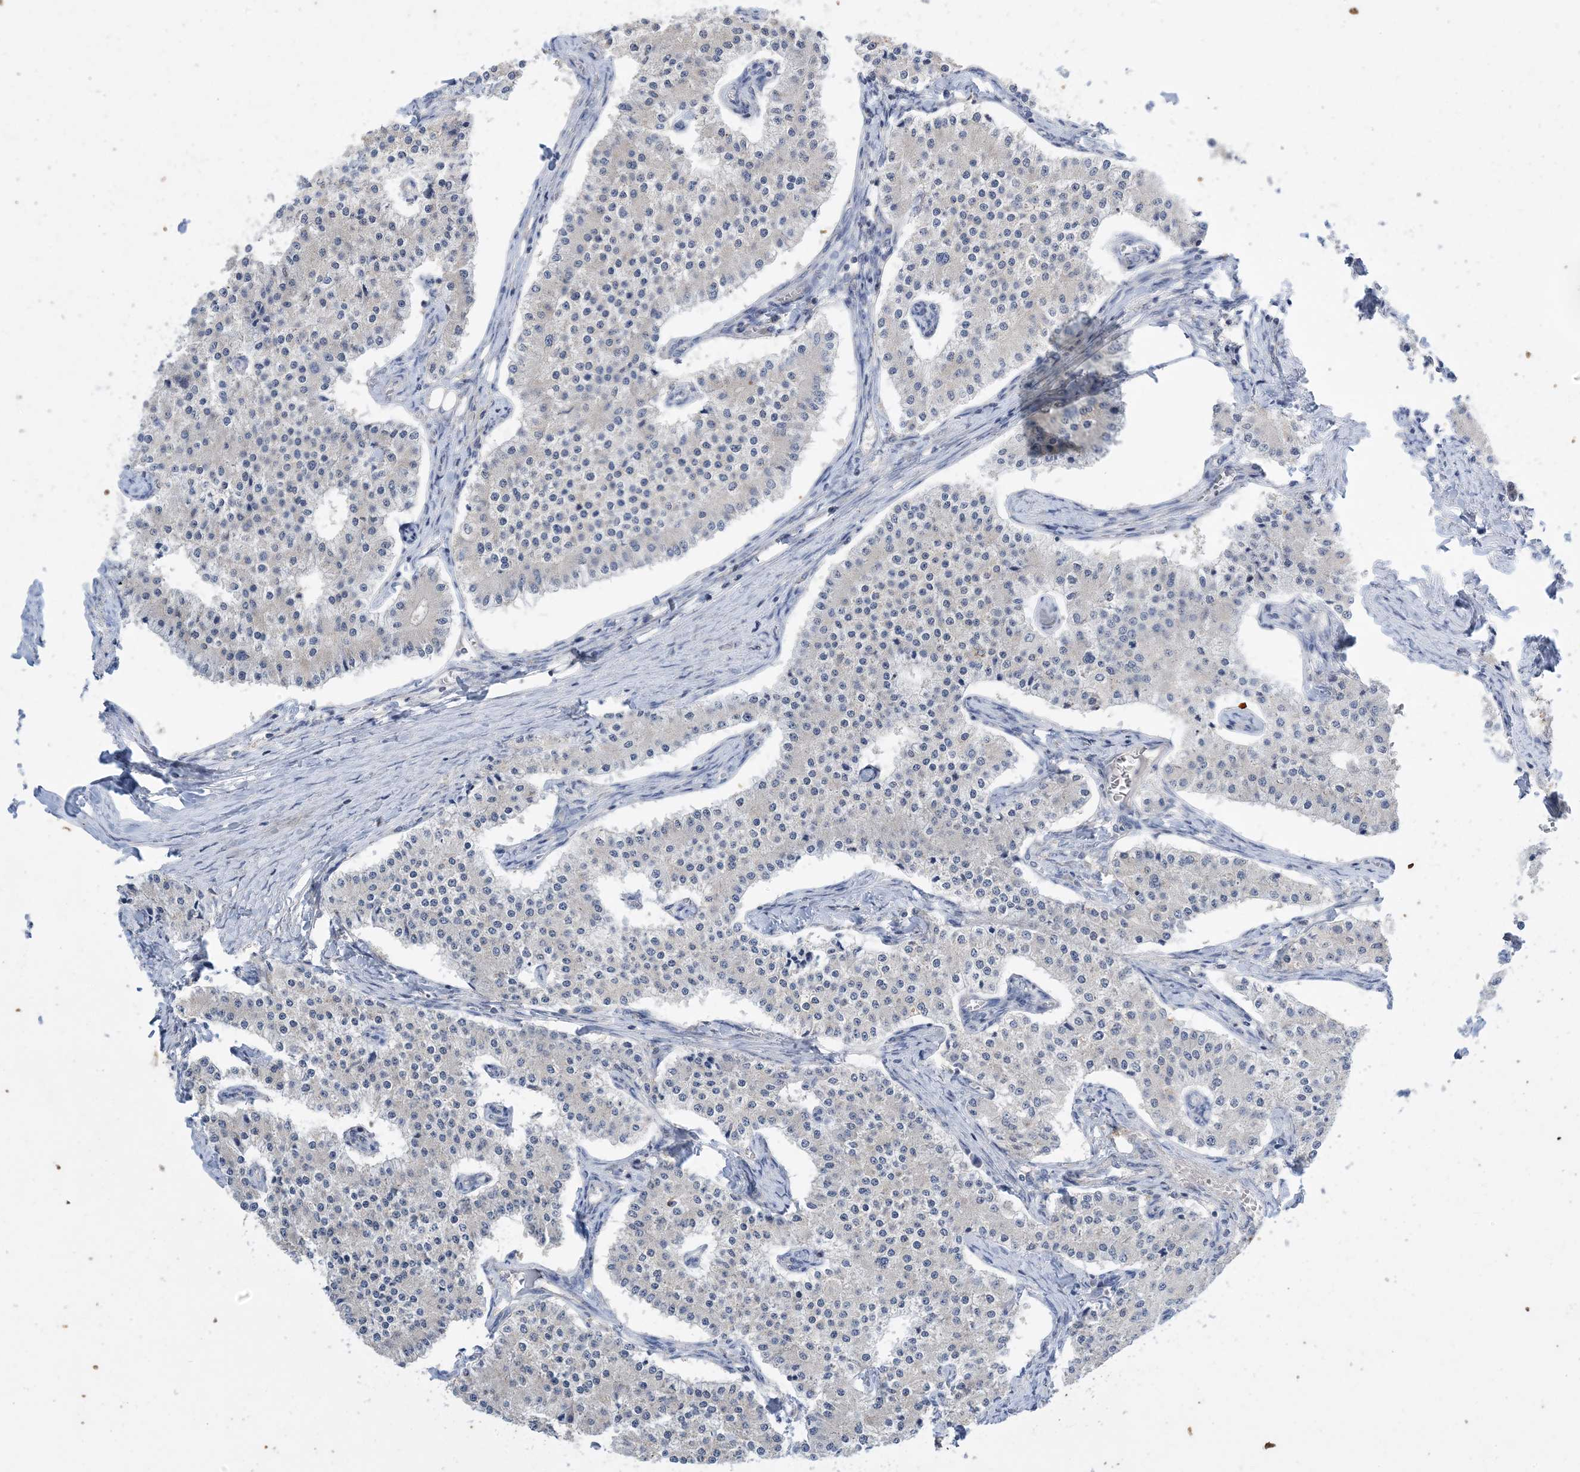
{"staining": {"intensity": "negative", "quantity": "none", "location": "none"}, "tissue": "carcinoid", "cell_type": "Tumor cells", "image_type": "cancer", "snomed": [{"axis": "morphology", "description": "Carcinoid, malignant, NOS"}, {"axis": "topography", "description": "Colon"}], "caption": "Carcinoid was stained to show a protein in brown. There is no significant positivity in tumor cells.", "gene": "KPRP", "patient": {"sex": "female", "age": 52}}